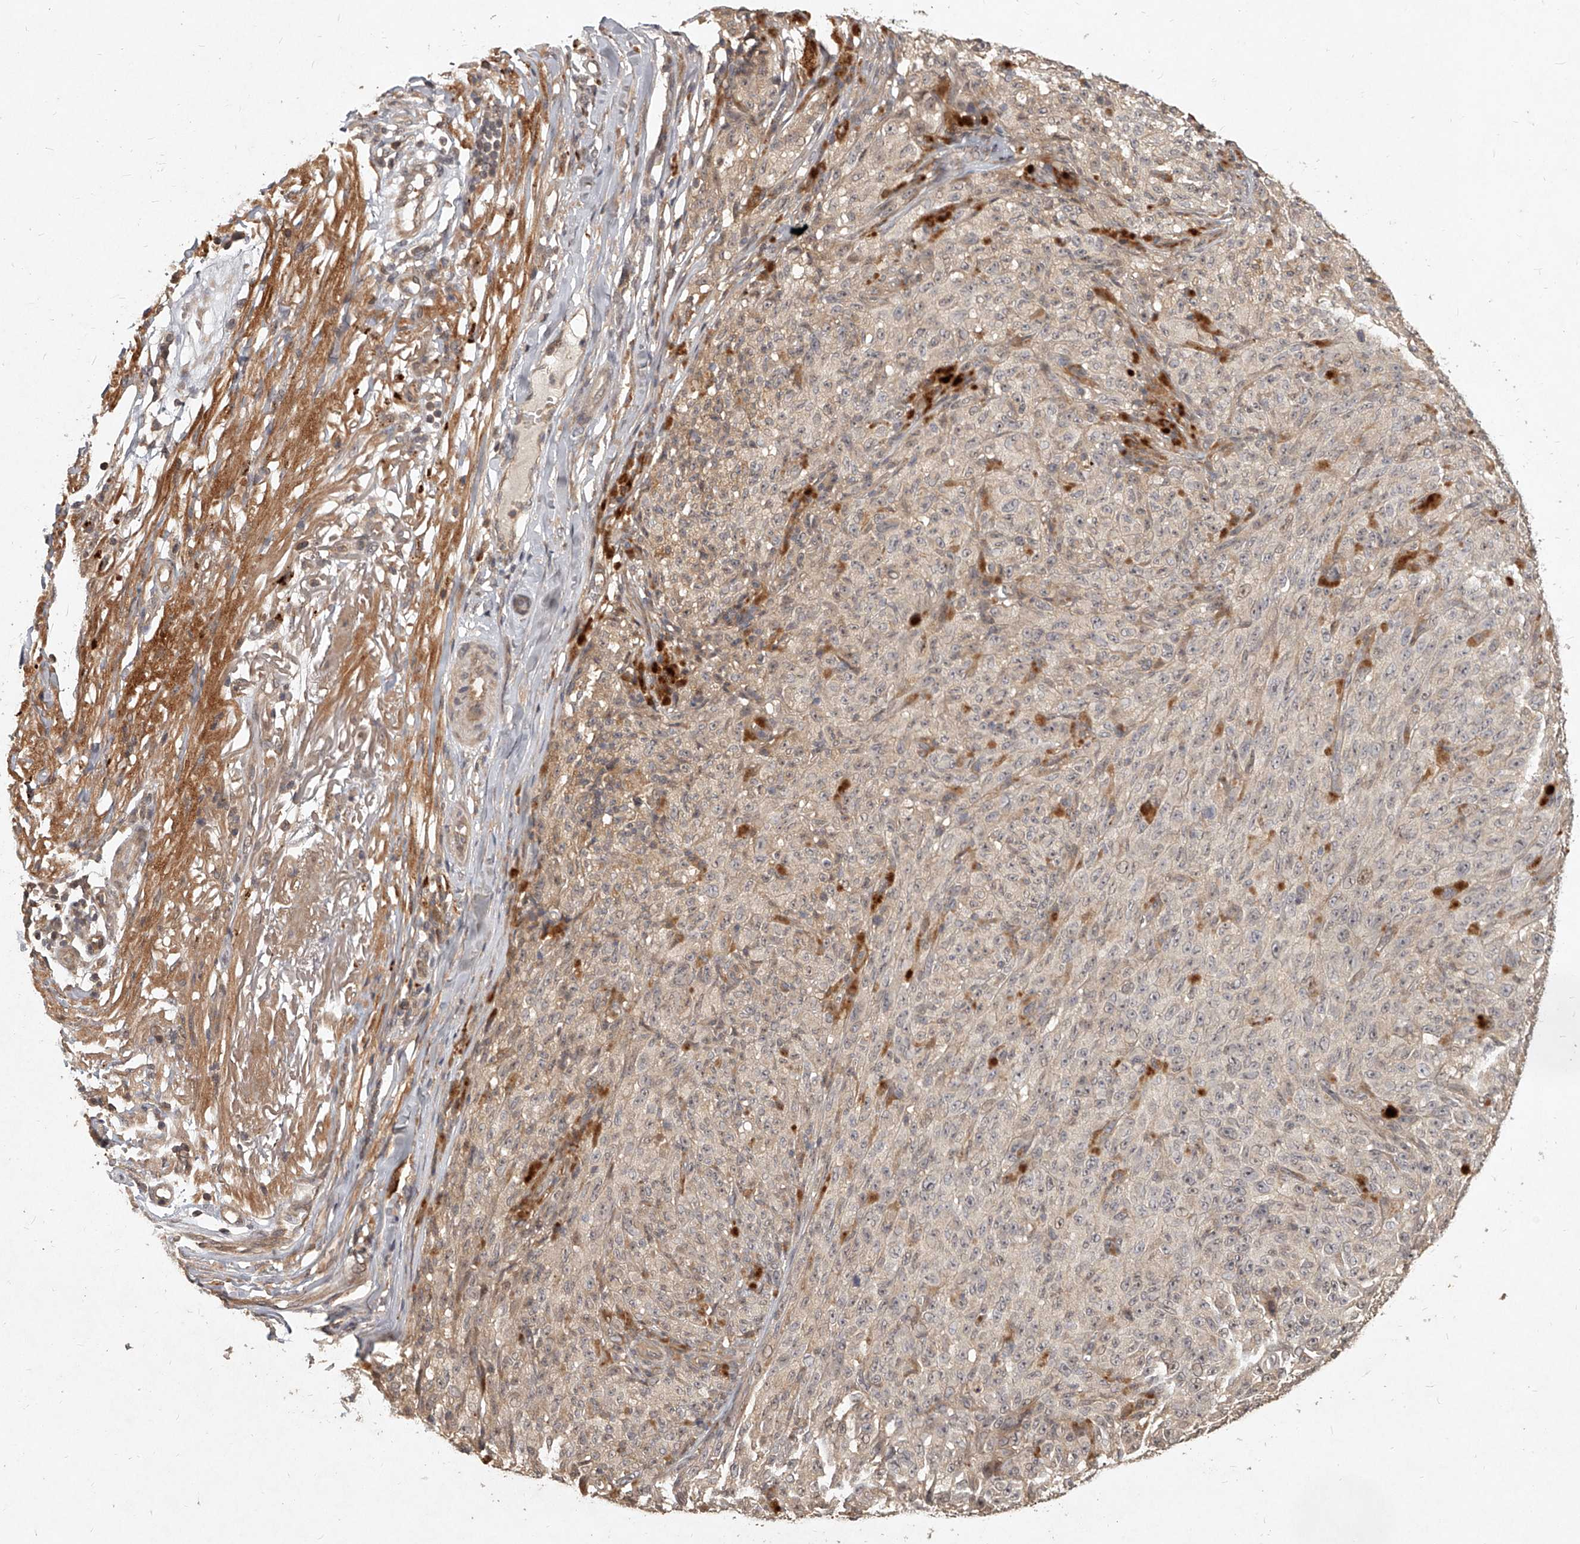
{"staining": {"intensity": "weak", "quantity": "<25%", "location": "cytoplasmic/membranous"}, "tissue": "melanoma", "cell_type": "Tumor cells", "image_type": "cancer", "snomed": [{"axis": "morphology", "description": "Malignant melanoma, NOS"}, {"axis": "topography", "description": "Skin"}], "caption": "Immunohistochemistry (IHC) image of neoplastic tissue: human melanoma stained with DAB shows no significant protein expression in tumor cells.", "gene": "SLC37A1", "patient": {"sex": "female", "age": 82}}